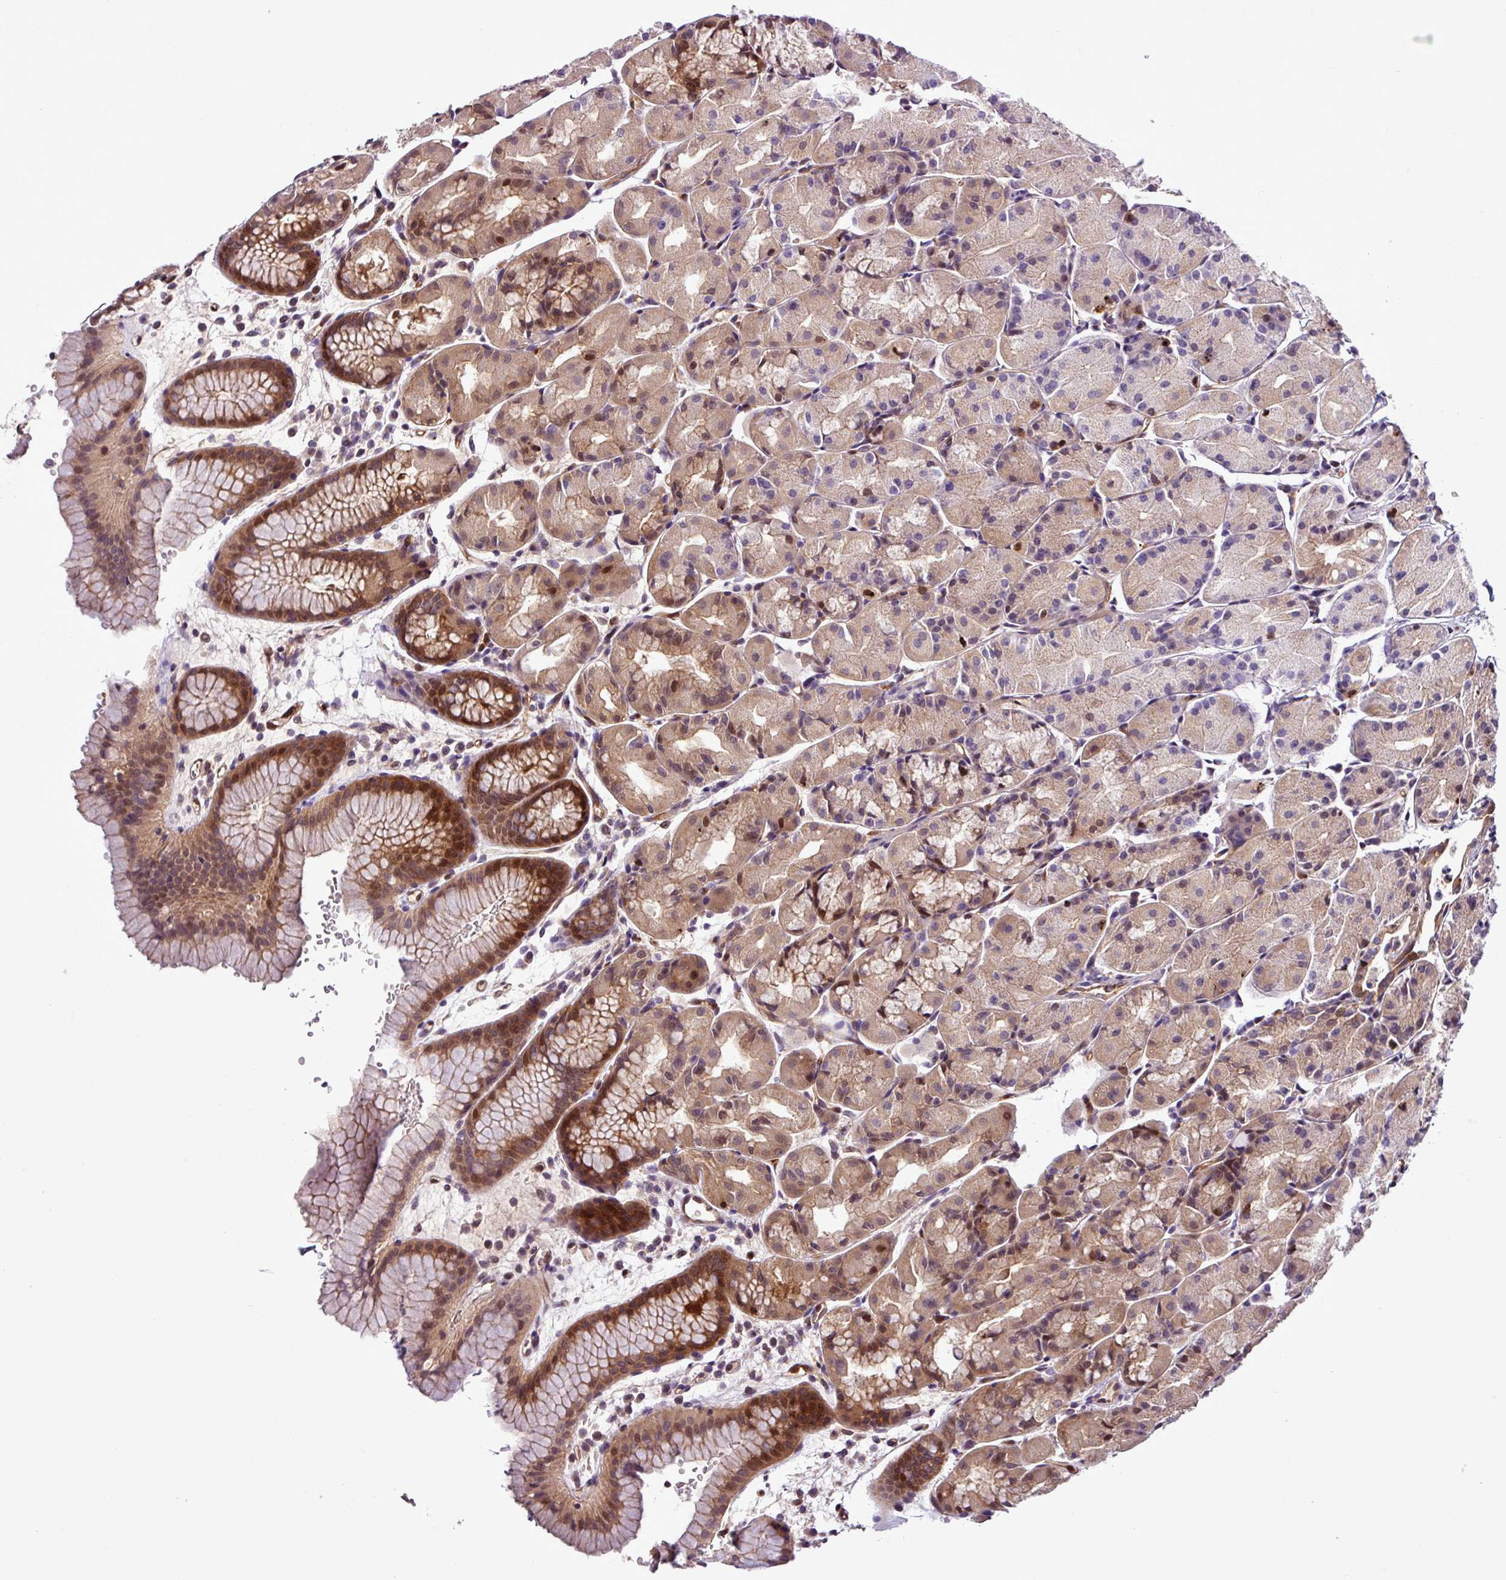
{"staining": {"intensity": "moderate", "quantity": ">75%", "location": "cytoplasmic/membranous,nuclear"}, "tissue": "stomach", "cell_type": "Glandular cells", "image_type": "normal", "snomed": [{"axis": "morphology", "description": "Normal tissue, NOS"}, {"axis": "topography", "description": "Stomach, upper"}], "caption": "Glandular cells display medium levels of moderate cytoplasmic/membranous,nuclear staining in about >75% of cells in normal human stomach.", "gene": "CARHSP1", "patient": {"sex": "male", "age": 47}}